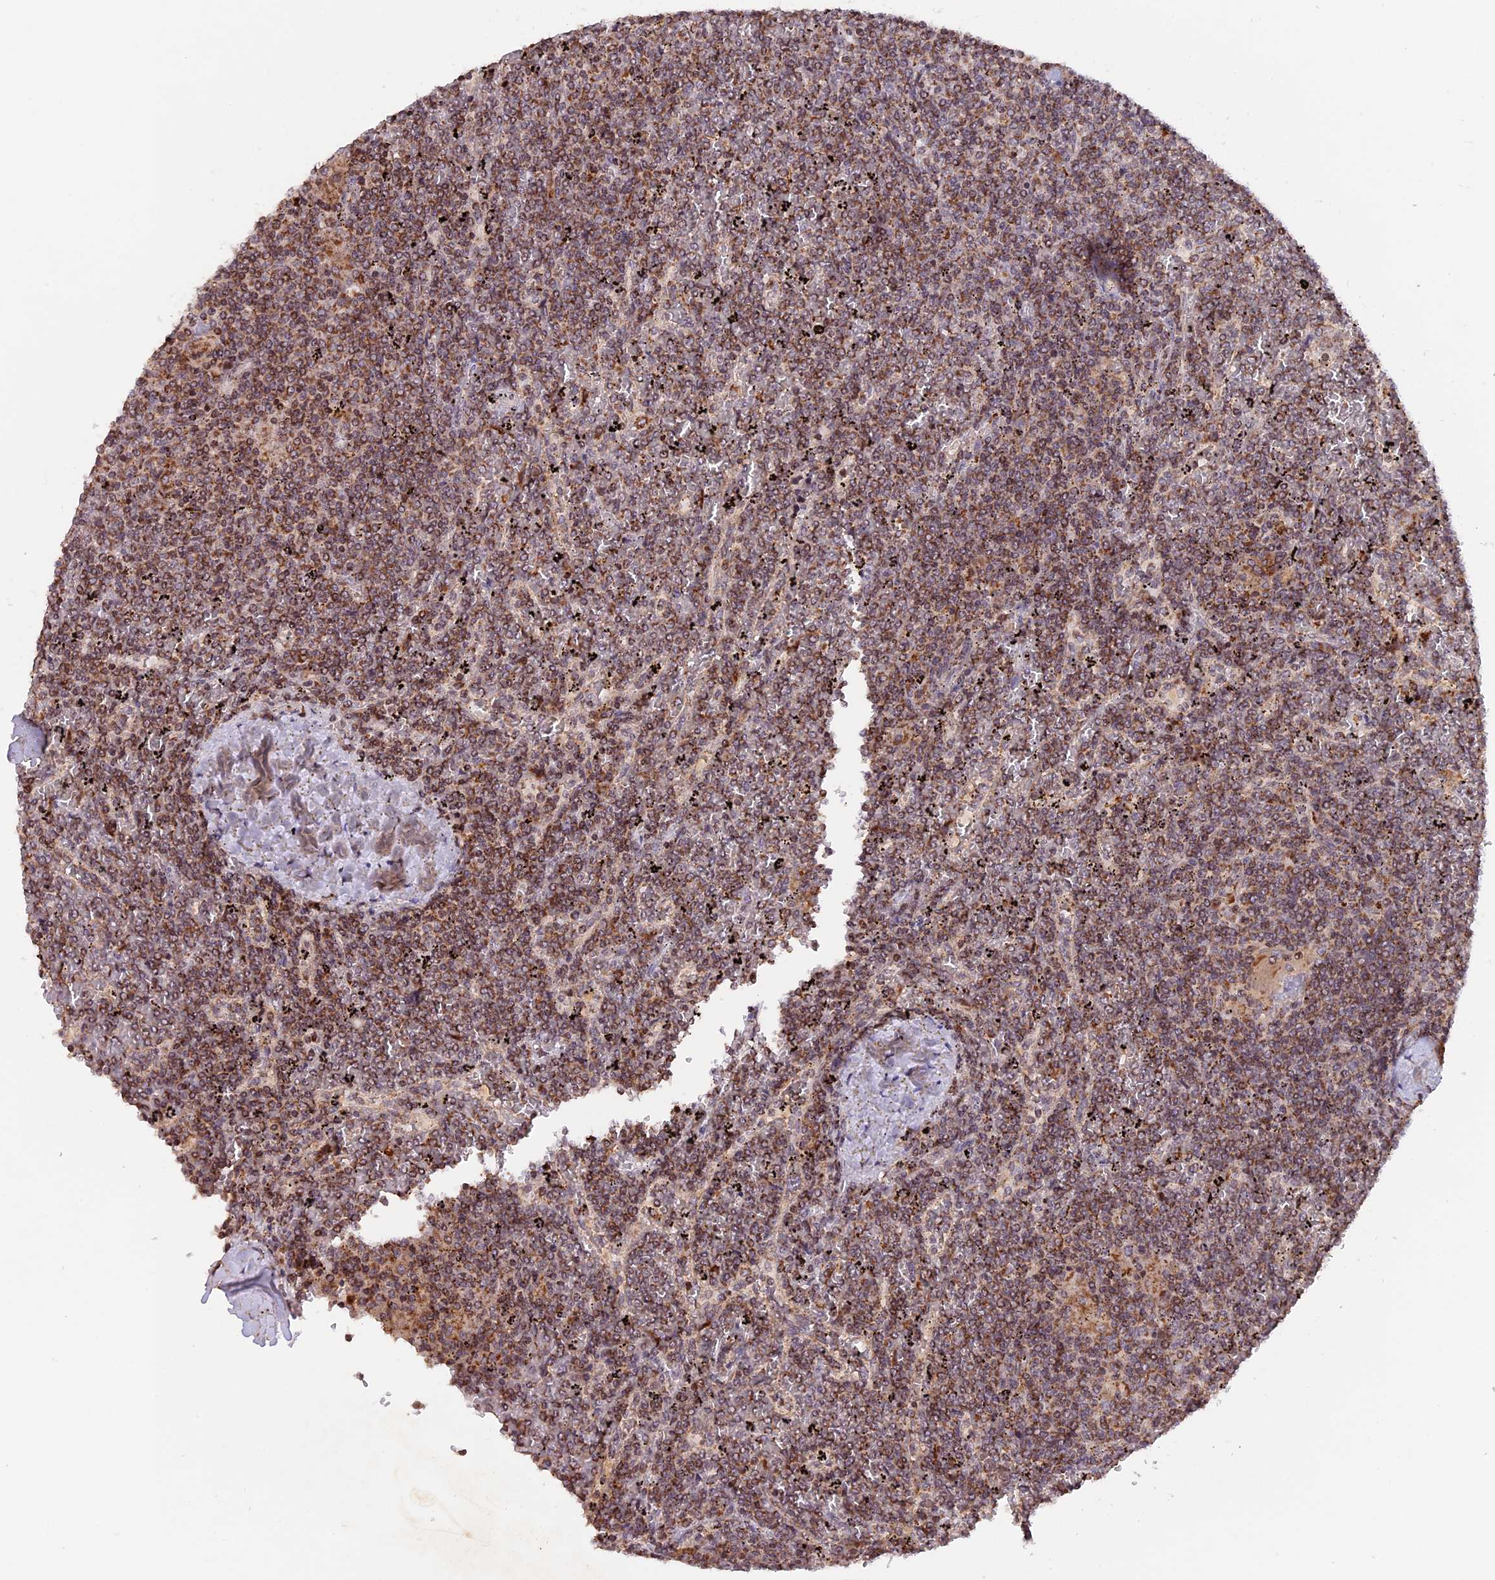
{"staining": {"intensity": "moderate", "quantity": ">75%", "location": "cytoplasmic/membranous"}, "tissue": "lymphoma", "cell_type": "Tumor cells", "image_type": "cancer", "snomed": [{"axis": "morphology", "description": "Malignant lymphoma, non-Hodgkin's type, Low grade"}, {"axis": "topography", "description": "Spleen"}], "caption": "This is a micrograph of IHC staining of low-grade malignant lymphoma, non-Hodgkin's type, which shows moderate staining in the cytoplasmic/membranous of tumor cells.", "gene": "MPV17L", "patient": {"sex": "female", "age": 19}}